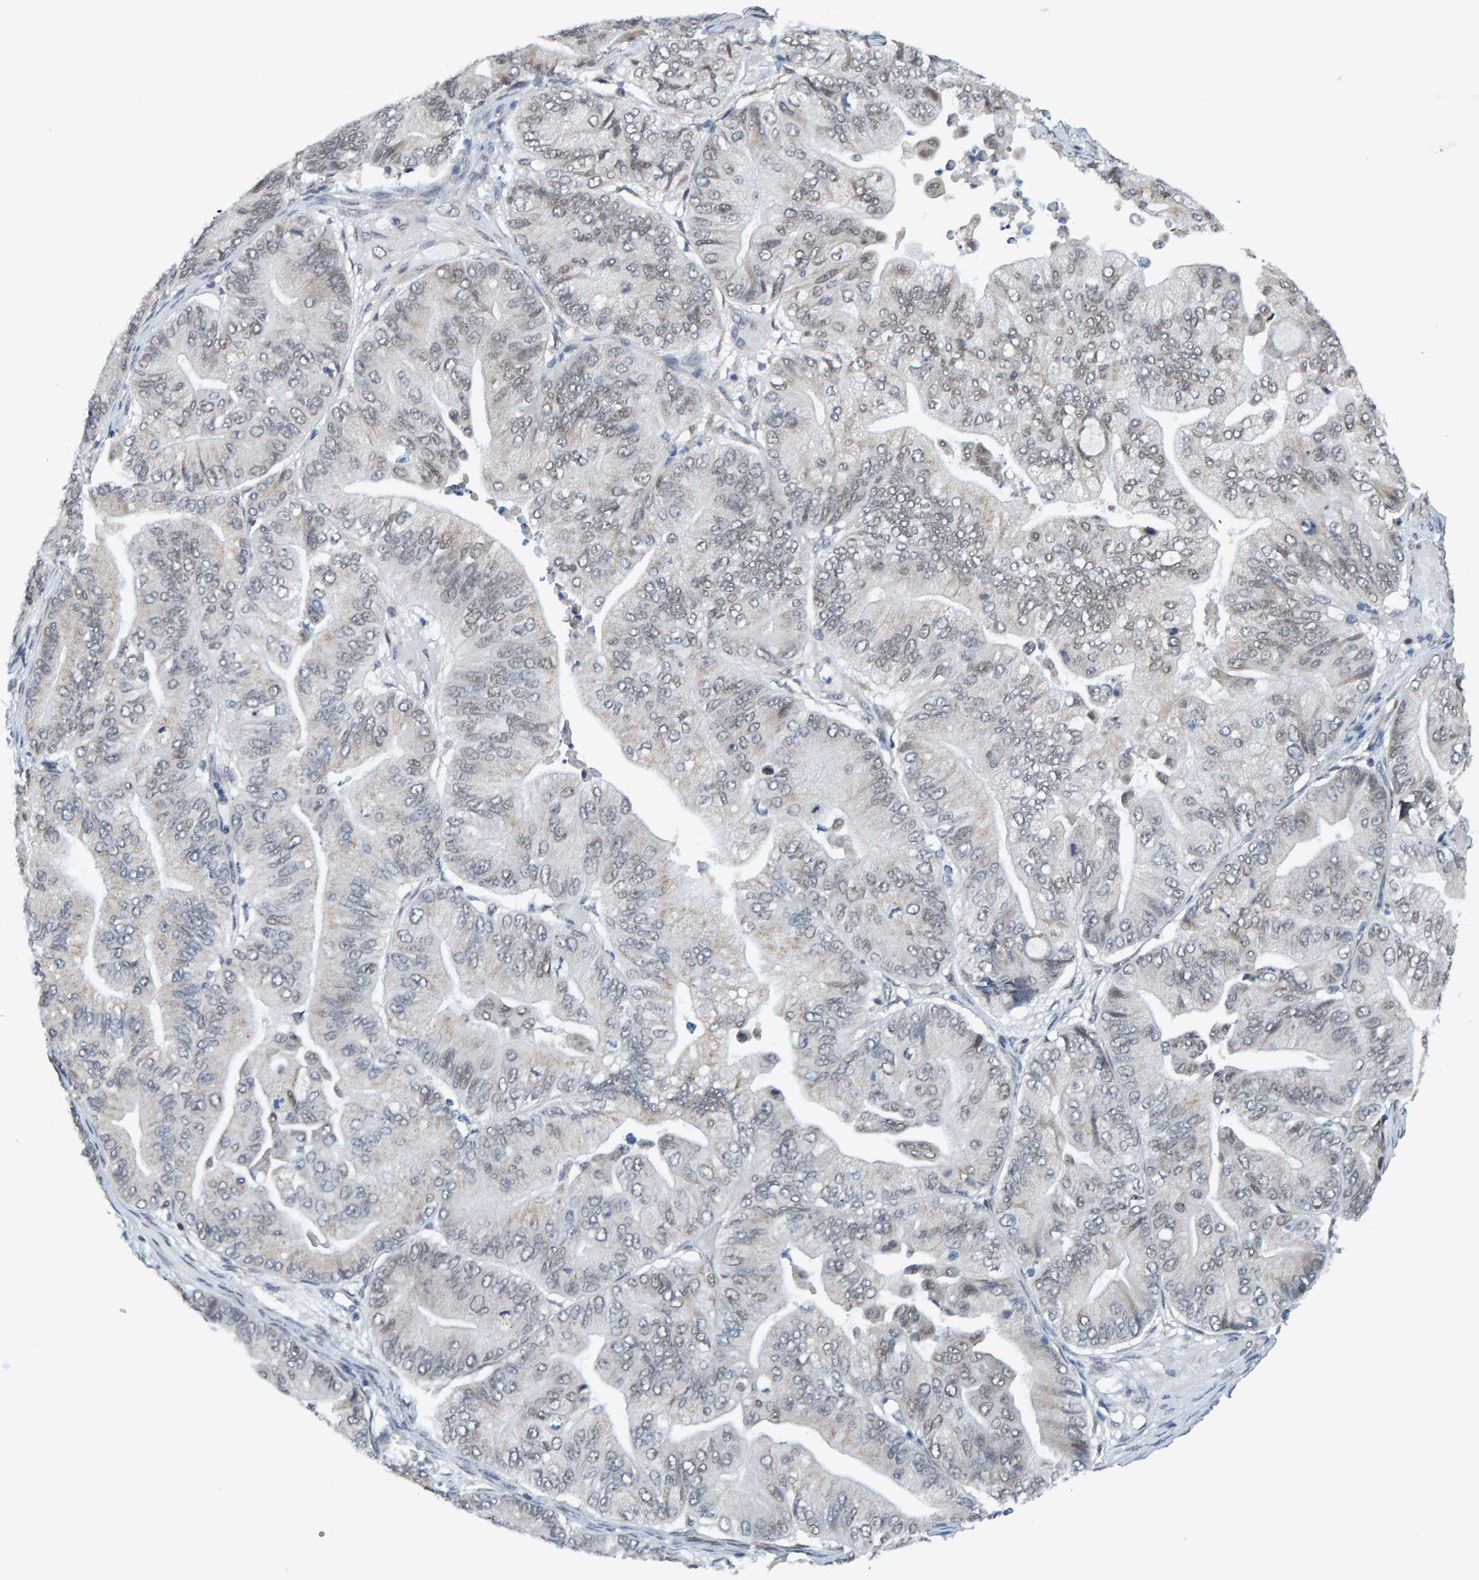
{"staining": {"intensity": "weak", "quantity": "<25%", "location": "cytoplasmic/membranous,nuclear"}, "tissue": "ovarian cancer", "cell_type": "Tumor cells", "image_type": "cancer", "snomed": [{"axis": "morphology", "description": "Cystadenocarcinoma, mucinous, NOS"}, {"axis": "topography", "description": "Ovary"}], "caption": "There is no significant expression in tumor cells of ovarian cancer (mucinous cystadenocarcinoma).", "gene": "SCRN2", "patient": {"sex": "female", "age": 61}}